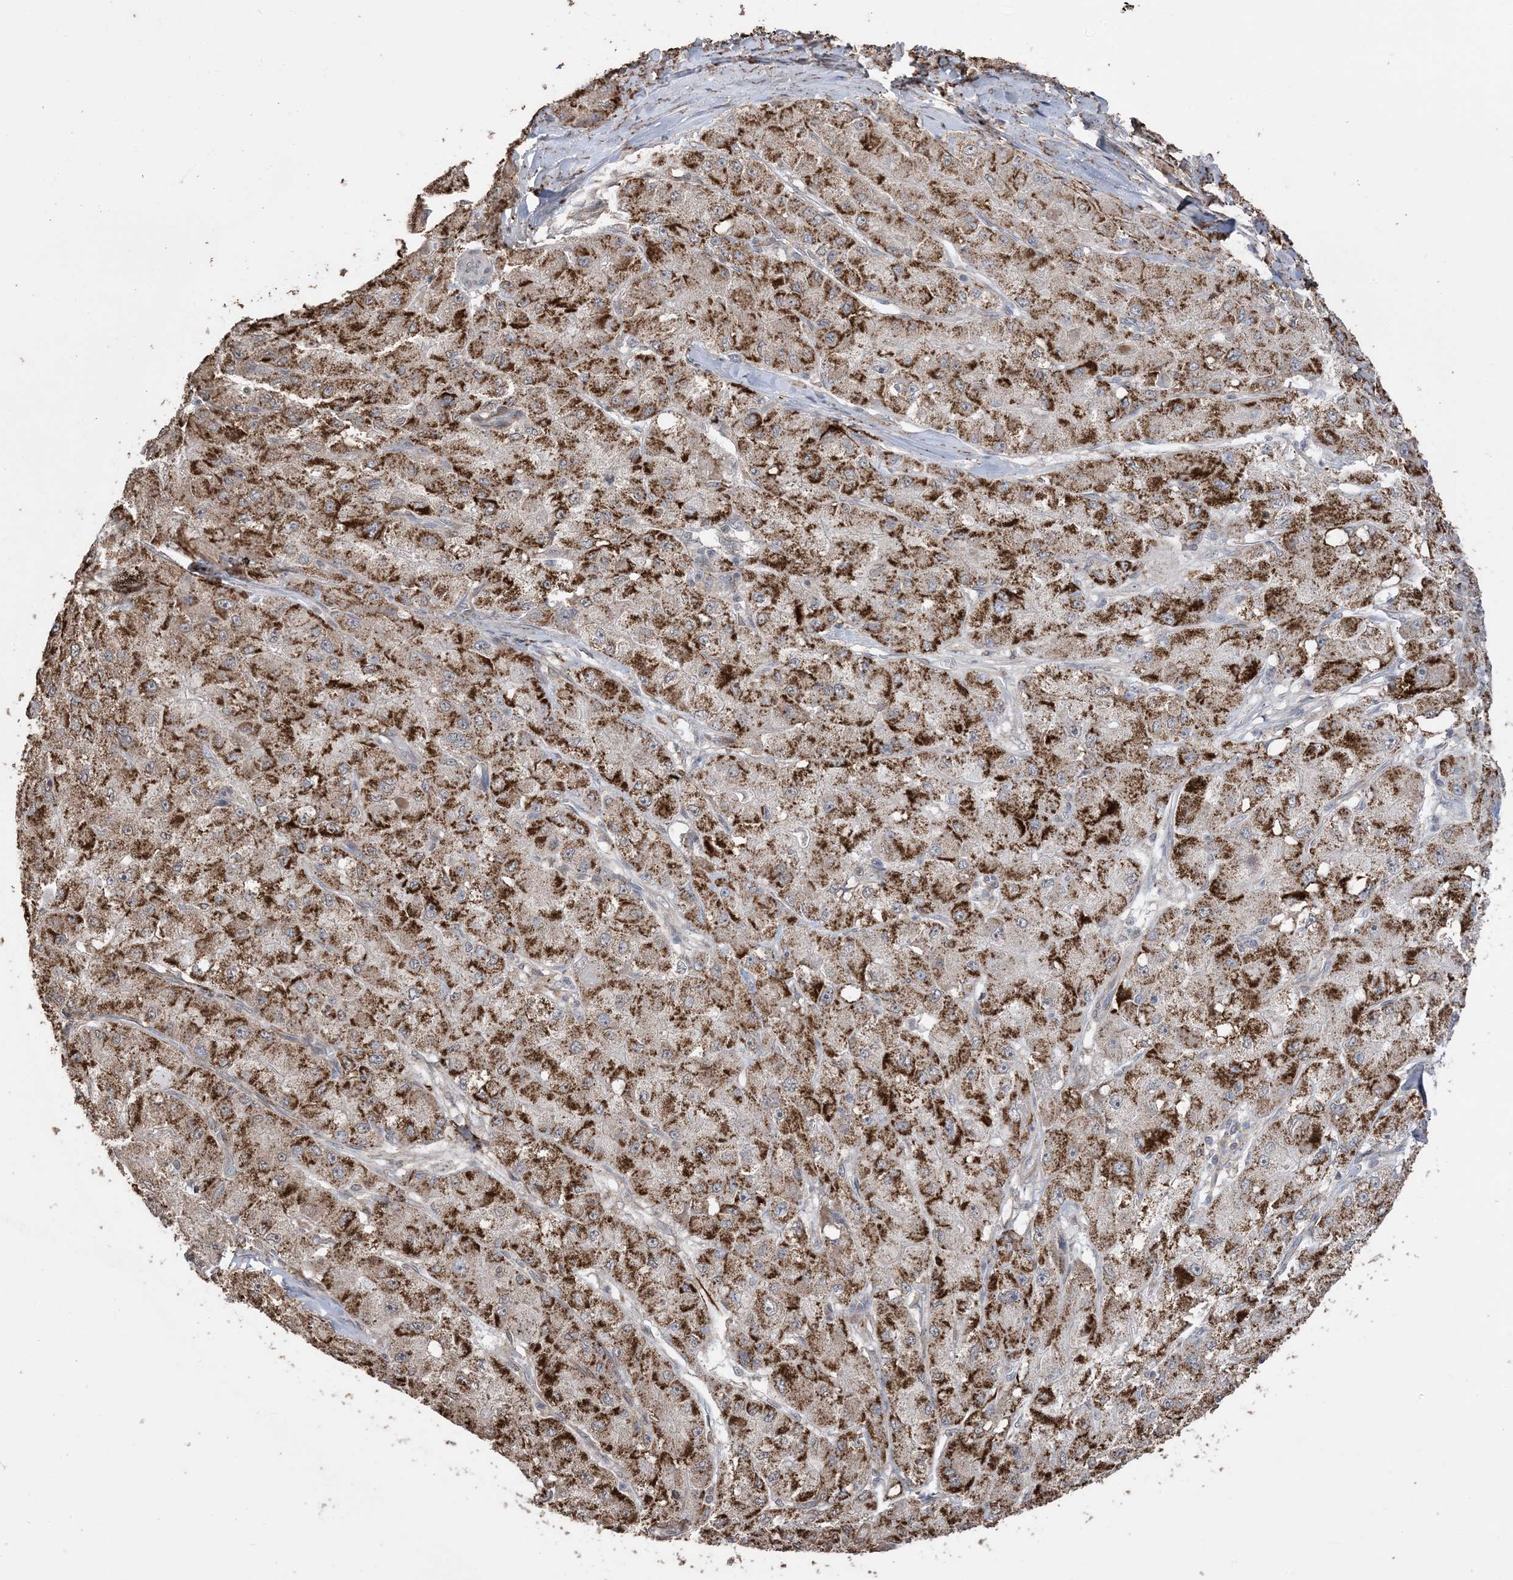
{"staining": {"intensity": "strong", "quantity": ">75%", "location": "cytoplasmic/membranous"}, "tissue": "liver cancer", "cell_type": "Tumor cells", "image_type": "cancer", "snomed": [{"axis": "morphology", "description": "Carcinoma, Hepatocellular, NOS"}, {"axis": "topography", "description": "Liver"}], "caption": "The histopathology image demonstrates immunohistochemical staining of hepatocellular carcinoma (liver). There is strong cytoplasmic/membranous staining is seen in about >75% of tumor cells. (IHC, brightfield microscopy, high magnification).", "gene": "XRN1", "patient": {"sex": "male", "age": 80}}